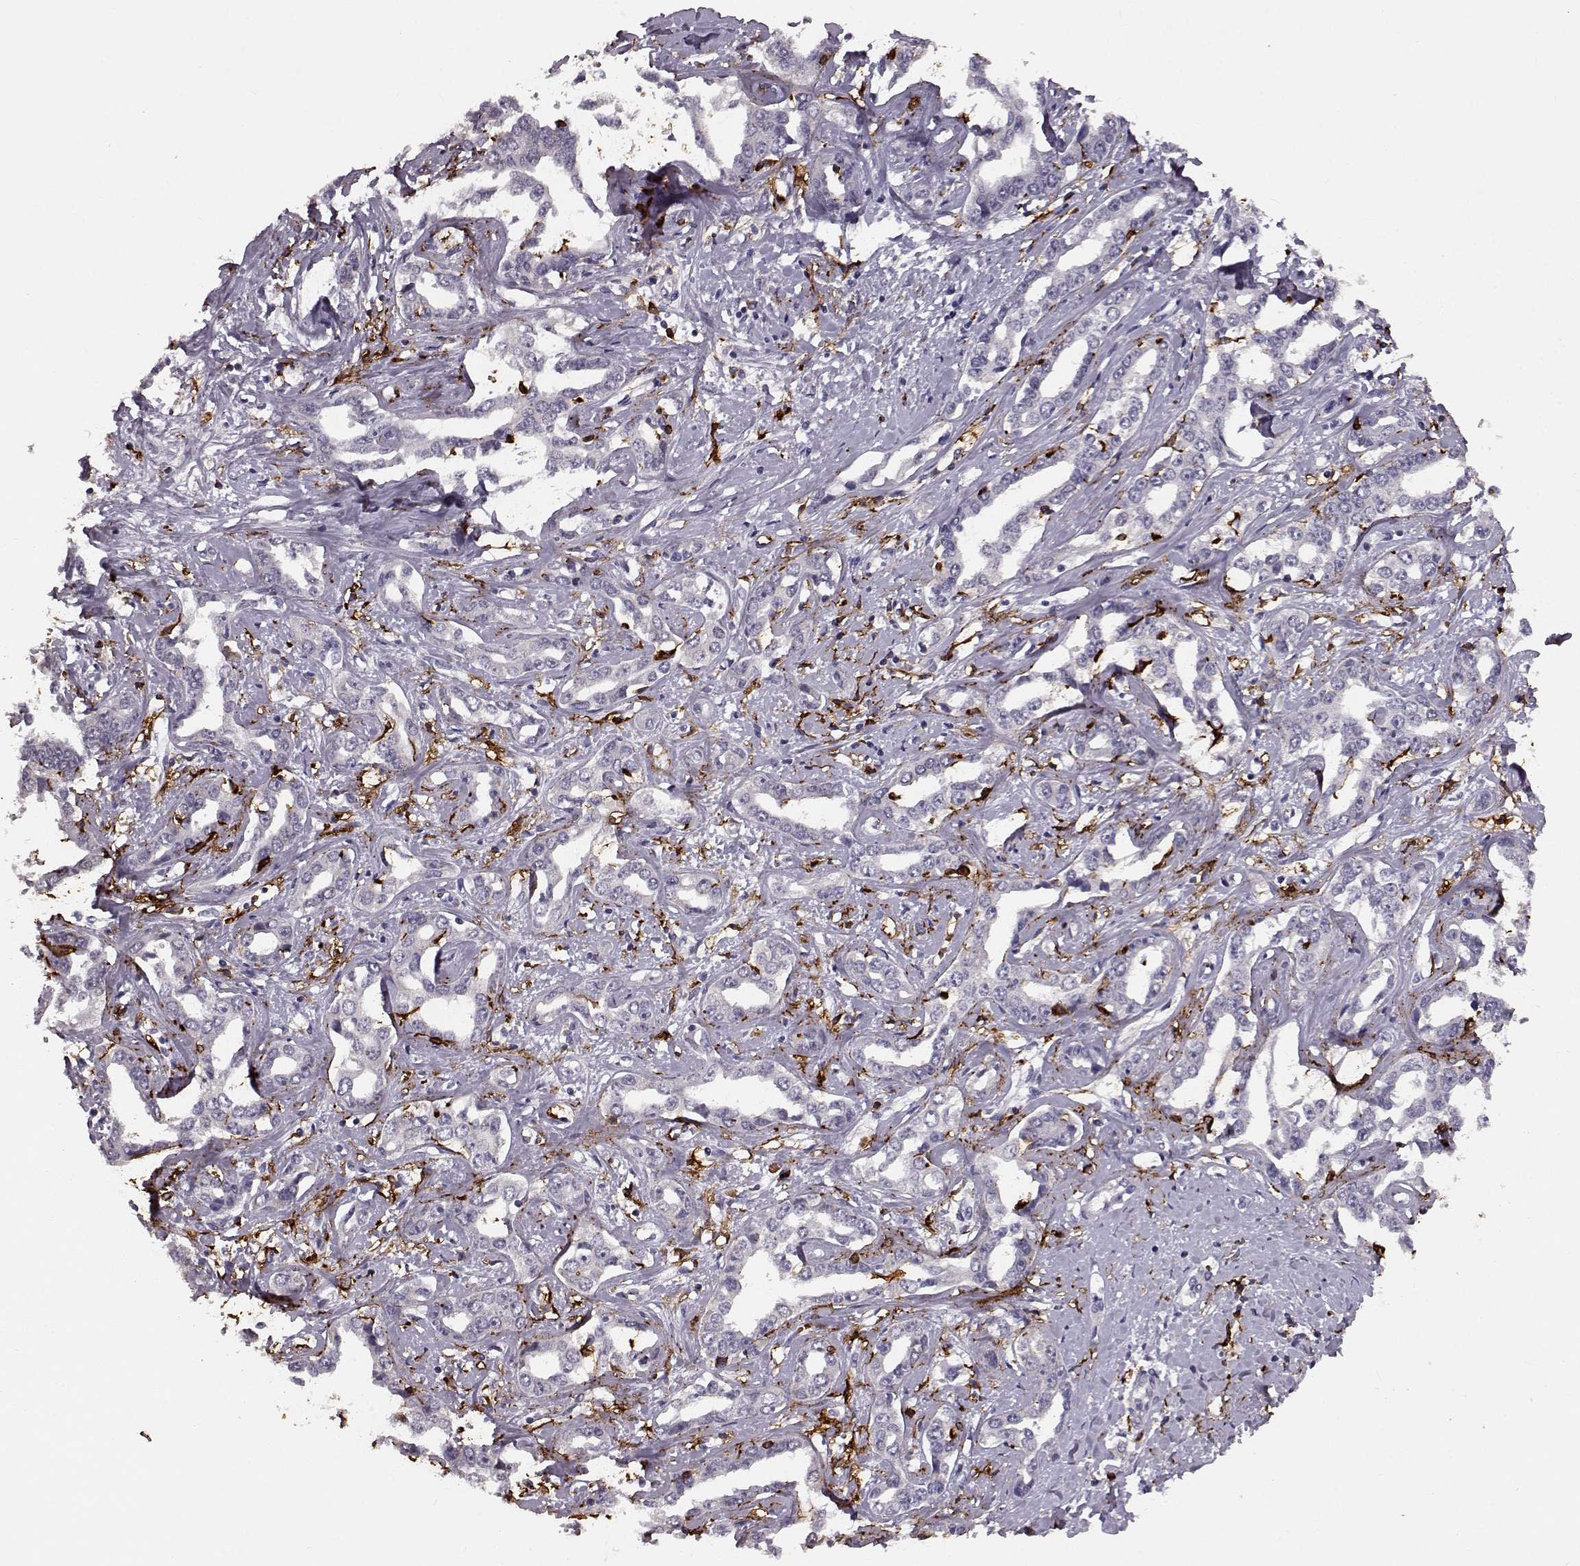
{"staining": {"intensity": "negative", "quantity": "none", "location": "none"}, "tissue": "liver cancer", "cell_type": "Tumor cells", "image_type": "cancer", "snomed": [{"axis": "morphology", "description": "Cholangiocarcinoma"}, {"axis": "topography", "description": "Liver"}], "caption": "This histopathology image is of liver cancer (cholangiocarcinoma) stained with IHC to label a protein in brown with the nuclei are counter-stained blue. There is no positivity in tumor cells. (DAB (3,3'-diaminobenzidine) IHC with hematoxylin counter stain).", "gene": "CCNF", "patient": {"sex": "male", "age": 59}}